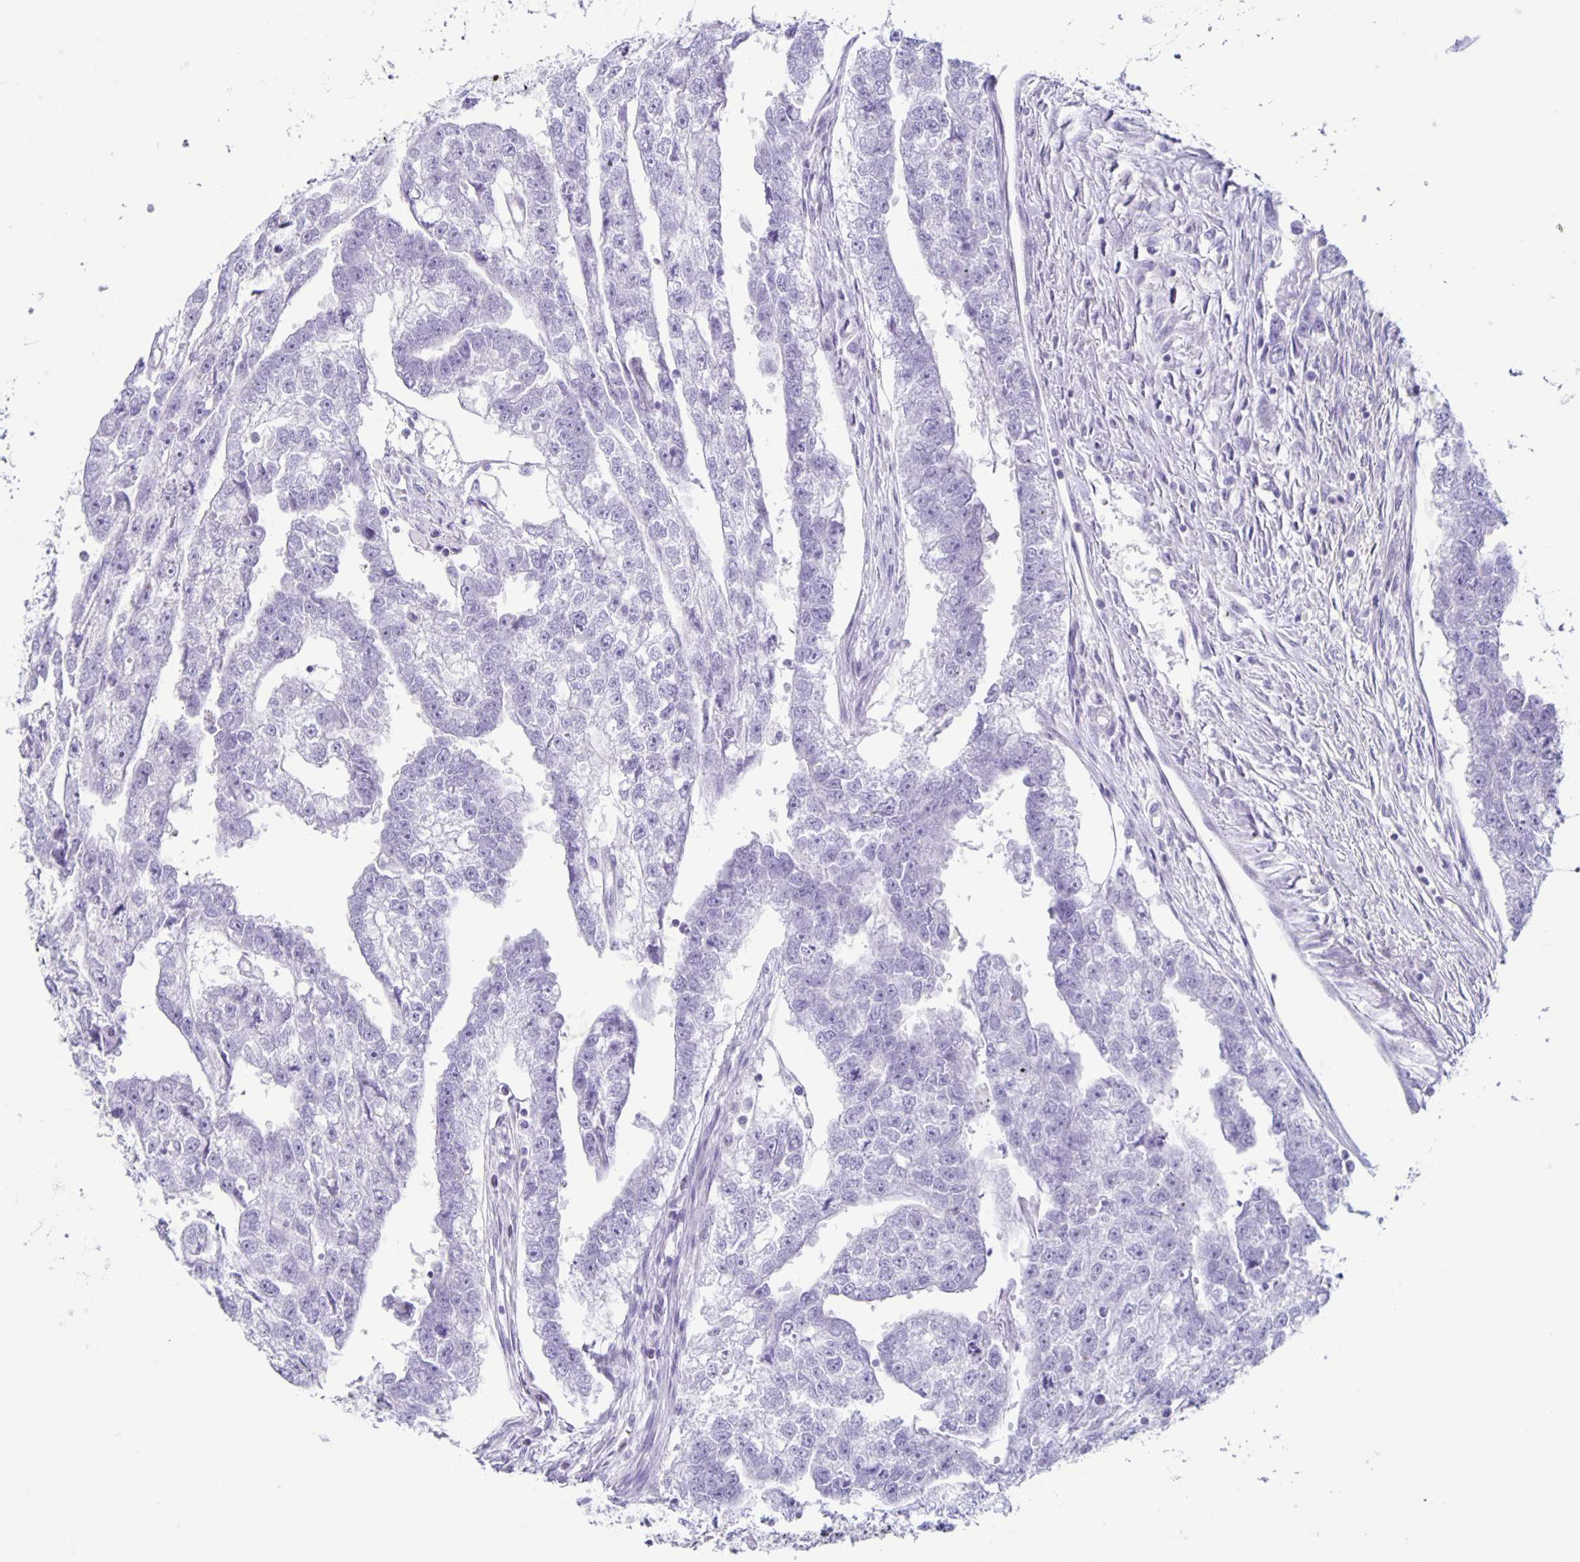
{"staining": {"intensity": "negative", "quantity": "none", "location": "none"}, "tissue": "testis cancer", "cell_type": "Tumor cells", "image_type": "cancer", "snomed": [{"axis": "morphology", "description": "Carcinoma, Embryonal, NOS"}, {"axis": "morphology", "description": "Teratoma, malignant, NOS"}, {"axis": "topography", "description": "Testis"}], "caption": "This is an immunohistochemistry photomicrograph of testis cancer (malignant teratoma). There is no staining in tumor cells.", "gene": "CT45A5", "patient": {"sex": "male", "age": 44}}